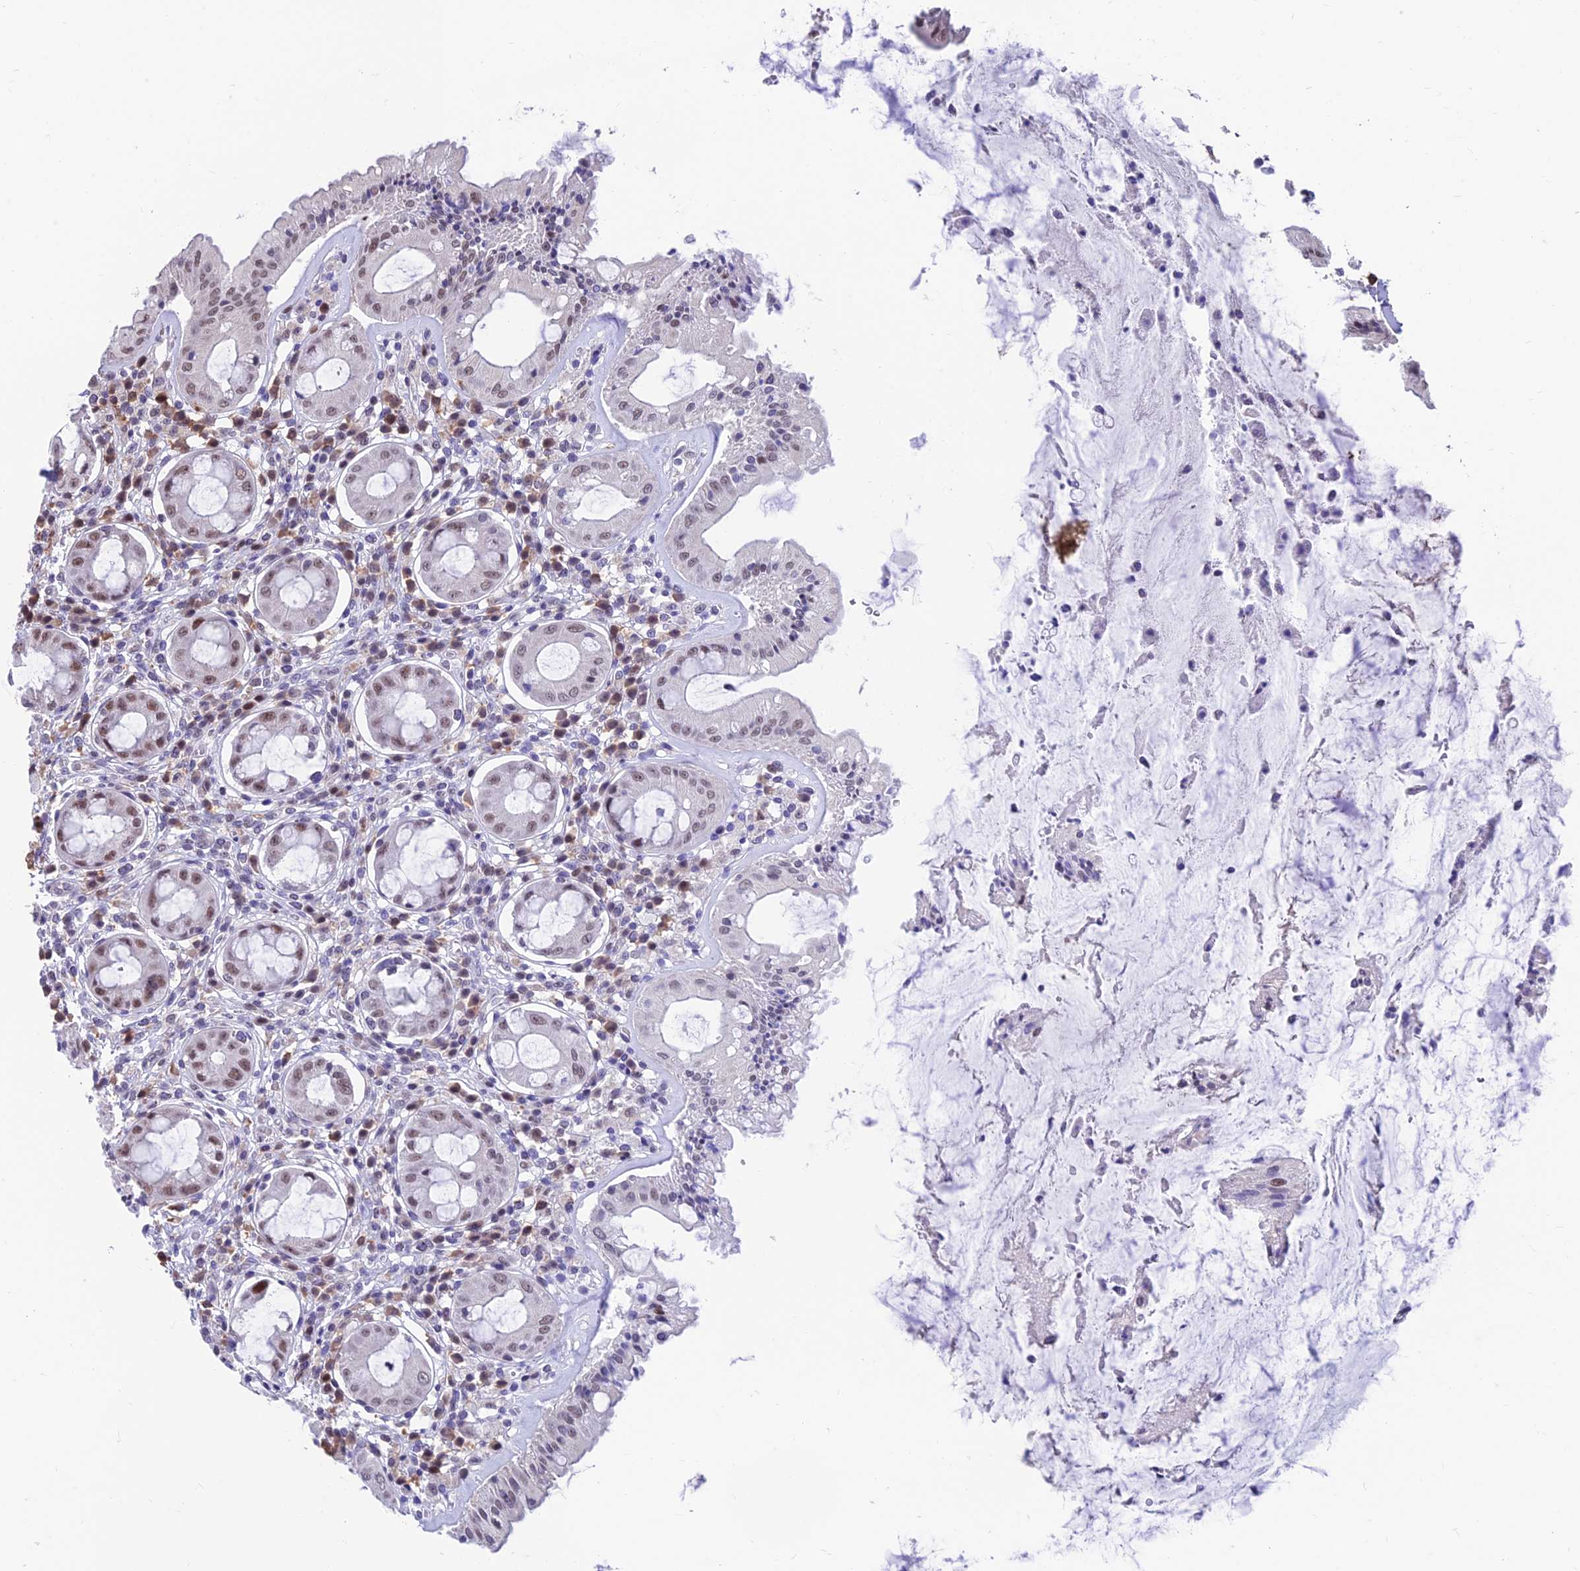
{"staining": {"intensity": "moderate", "quantity": "25%-75%", "location": "nuclear"}, "tissue": "rectum", "cell_type": "Glandular cells", "image_type": "normal", "snomed": [{"axis": "morphology", "description": "Normal tissue, NOS"}, {"axis": "topography", "description": "Rectum"}], "caption": "Benign rectum exhibits moderate nuclear staining in approximately 25%-75% of glandular cells, visualized by immunohistochemistry.", "gene": "KIAA1191", "patient": {"sex": "female", "age": 57}}